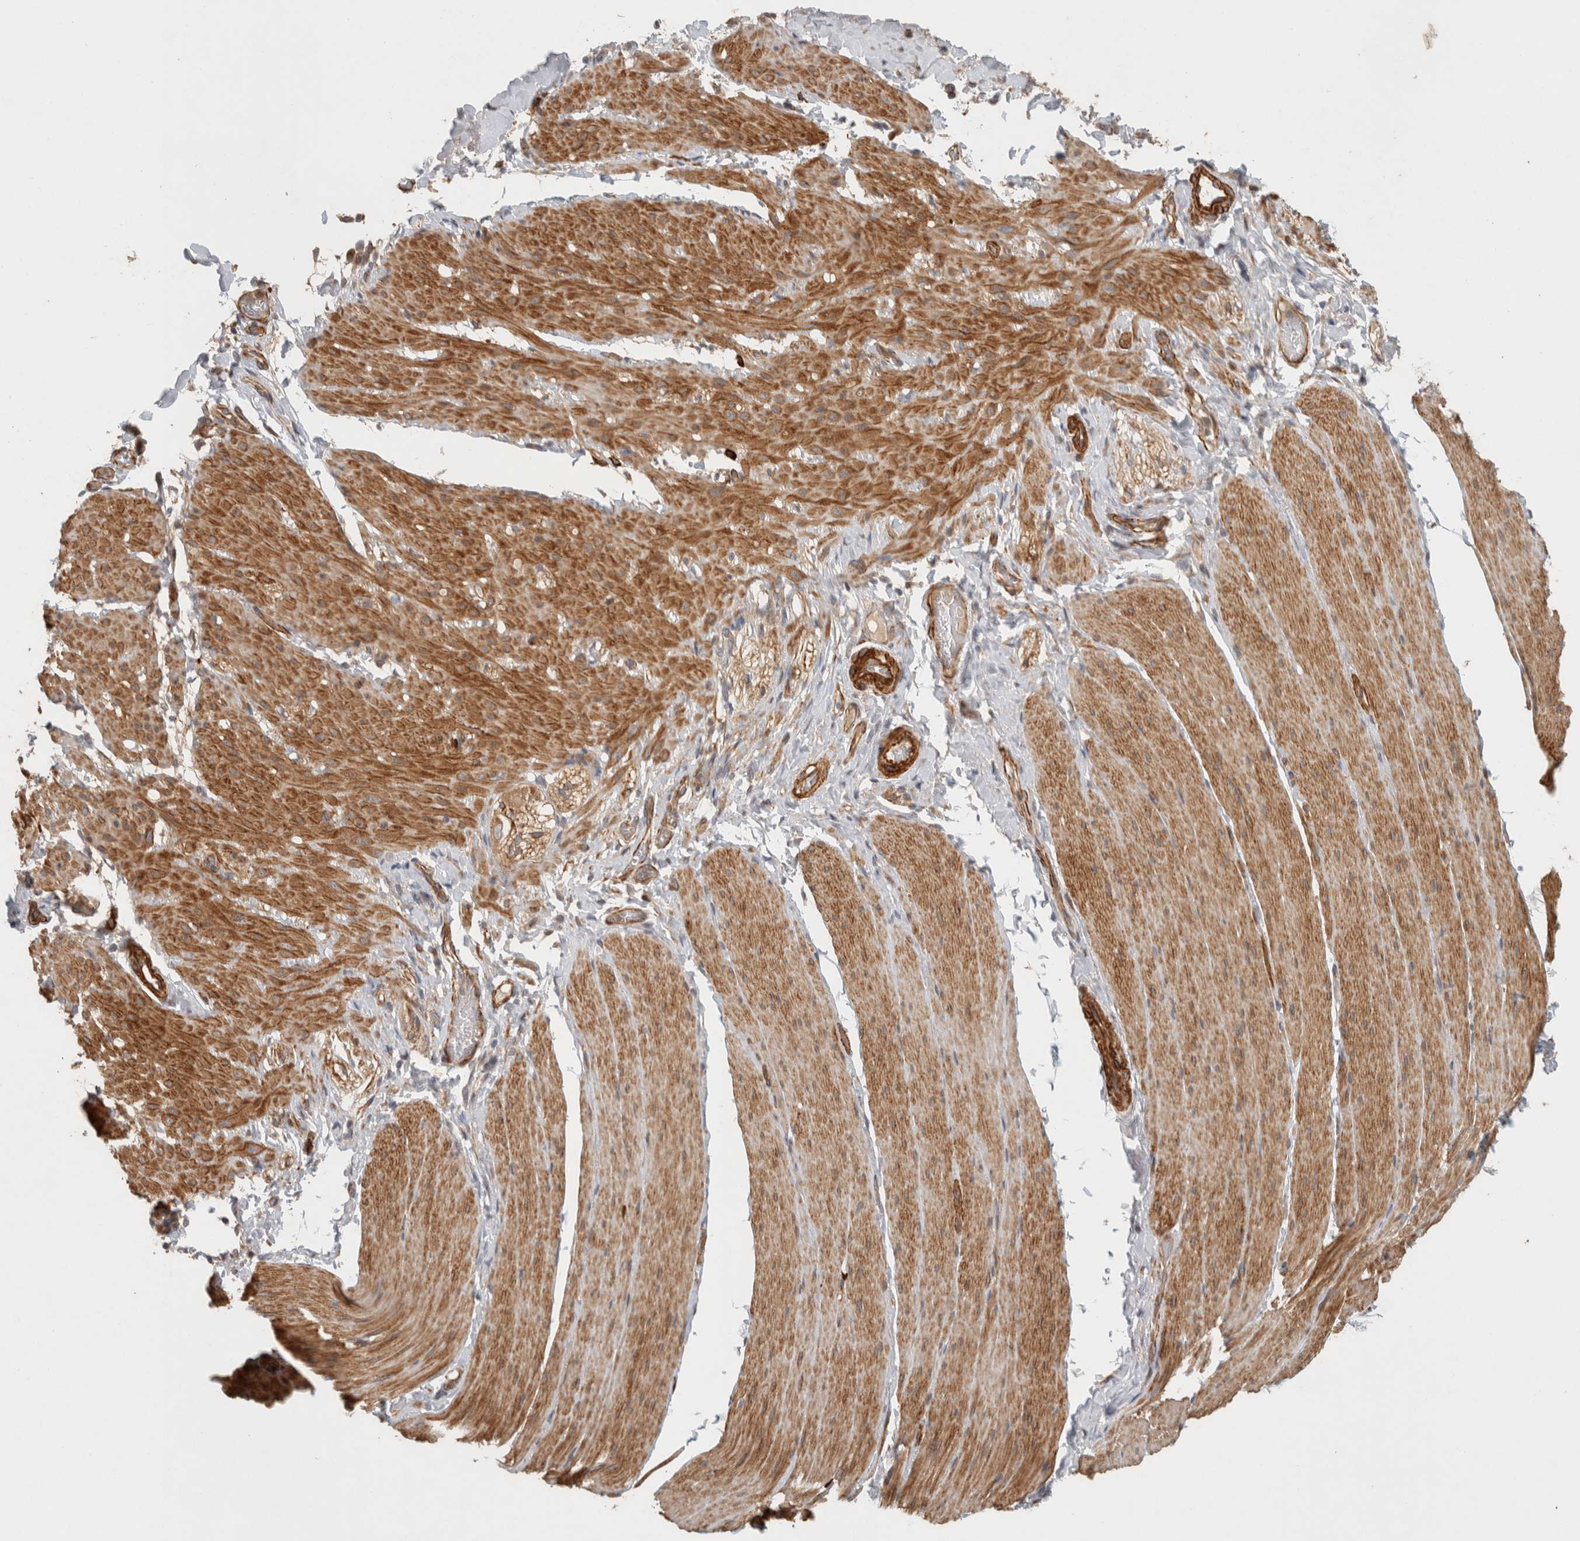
{"staining": {"intensity": "moderate", "quantity": ">75%", "location": "cytoplasmic/membranous"}, "tissue": "smooth muscle", "cell_type": "Smooth muscle cells", "image_type": "normal", "snomed": [{"axis": "morphology", "description": "Normal tissue, NOS"}, {"axis": "topography", "description": "Smooth muscle"}, {"axis": "topography", "description": "Small intestine"}], "caption": "Immunohistochemical staining of benign human smooth muscle demonstrates moderate cytoplasmic/membranous protein expression in approximately >75% of smooth muscle cells.", "gene": "SIPA1L2", "patient": {"sex": "female", "age": 84}}